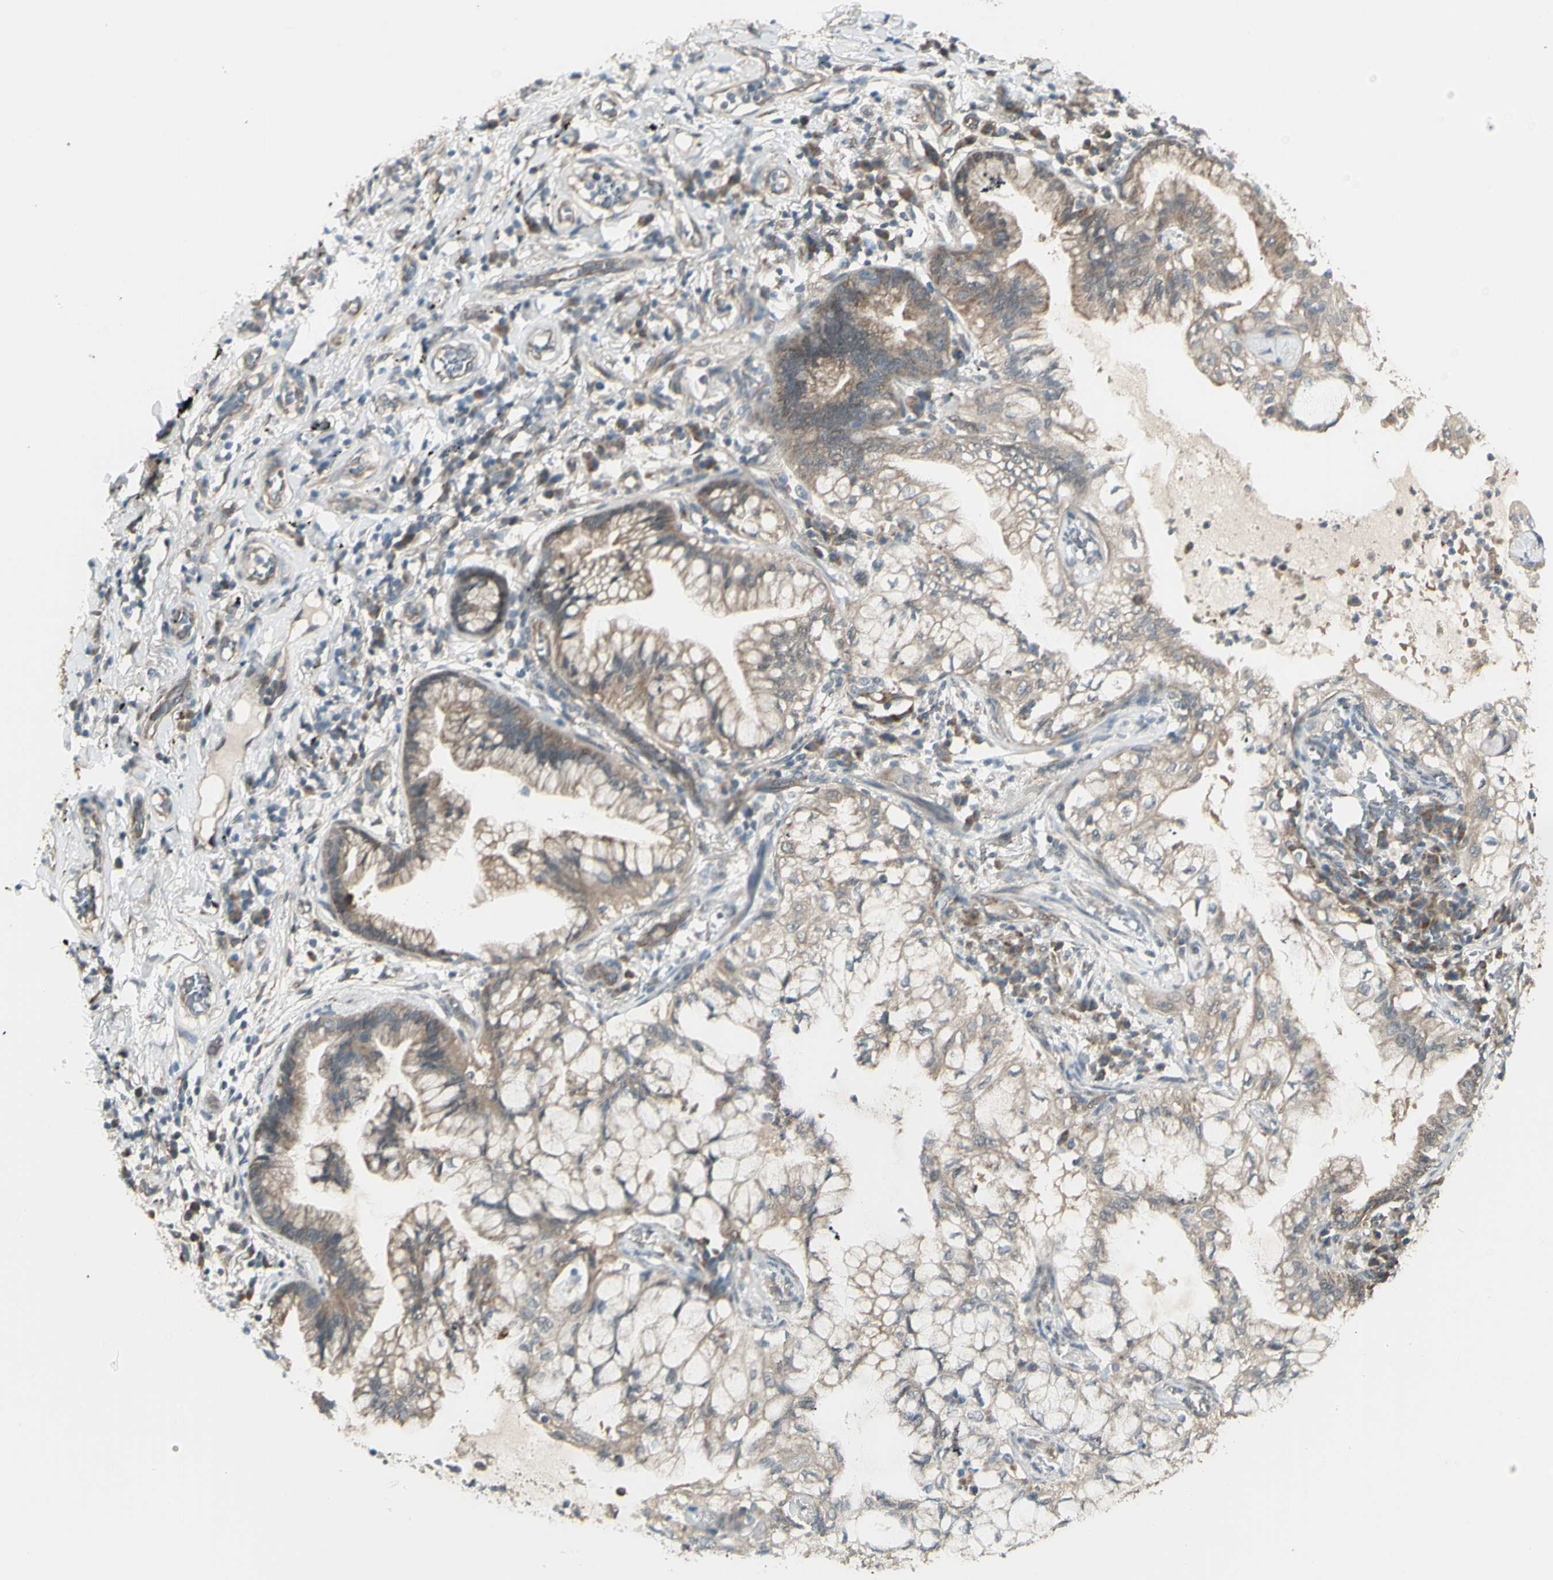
{"staining": {"intensity": "moderate", "quantity": "25%-75%", "location": "cytoplasmic/membranous"}, "tissue": "lung cancer", "cell_type": "Tumor cells", "image_type": "cancer", "snomed": [{"axis": "morphology", "description": "Adenocarcinoma, NOS"}, {"axis": "topography", "description": "Lung"}], "caption": "Moderate cytoplasmic/membranous staining for a protein is seen in approximately 25%-75% of tumor cells of lung cancer (adenocarcinoma) using immunohistochemistry (IHC).", "gene": "NAXD", "patient": {"sex": "female", "age": 70}}